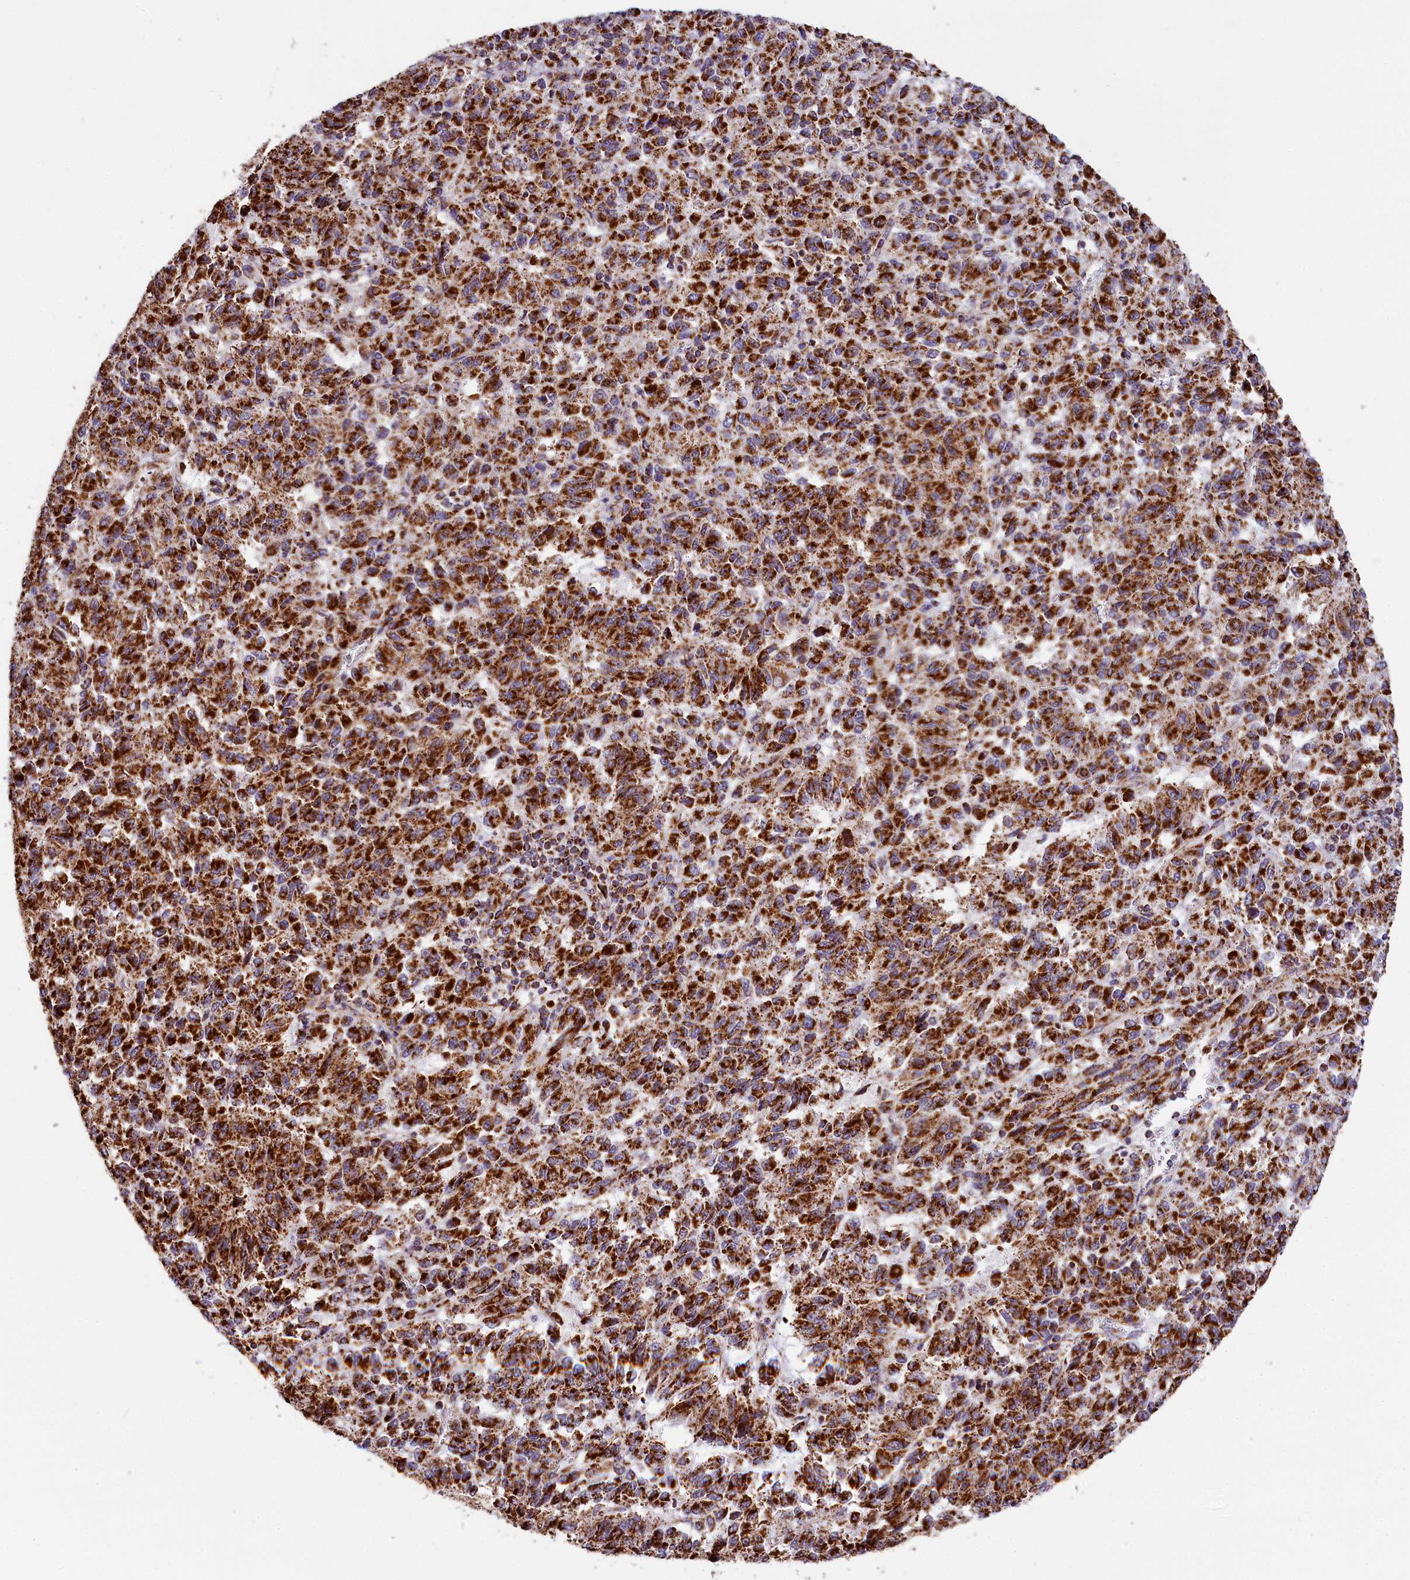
{"staining": {"intensity": "strong", "quantity": ">75%", "location": "cytoplasmic/membranous"}, "tissue": "melanoma", "cell_type": "Tumor cells", "image_type": "cancer", "snomed": [{"axis": "morphology", "description": "Malignant melanoma, Metastatic site"}, {"axis": "topography", "description": "Lung"}], "caption": "Immunohistochemical staining of human malignant melanoma (metastatic site) demonstrates high levels of strong cytoplasmic/membranous protein staining in approximately >75% of tumor cells. (brown staining indicates protein expression, while blue staining denotes nuclei).", "gene": "NDUFA8", "patient": {"sex": "male", "age": 64}}